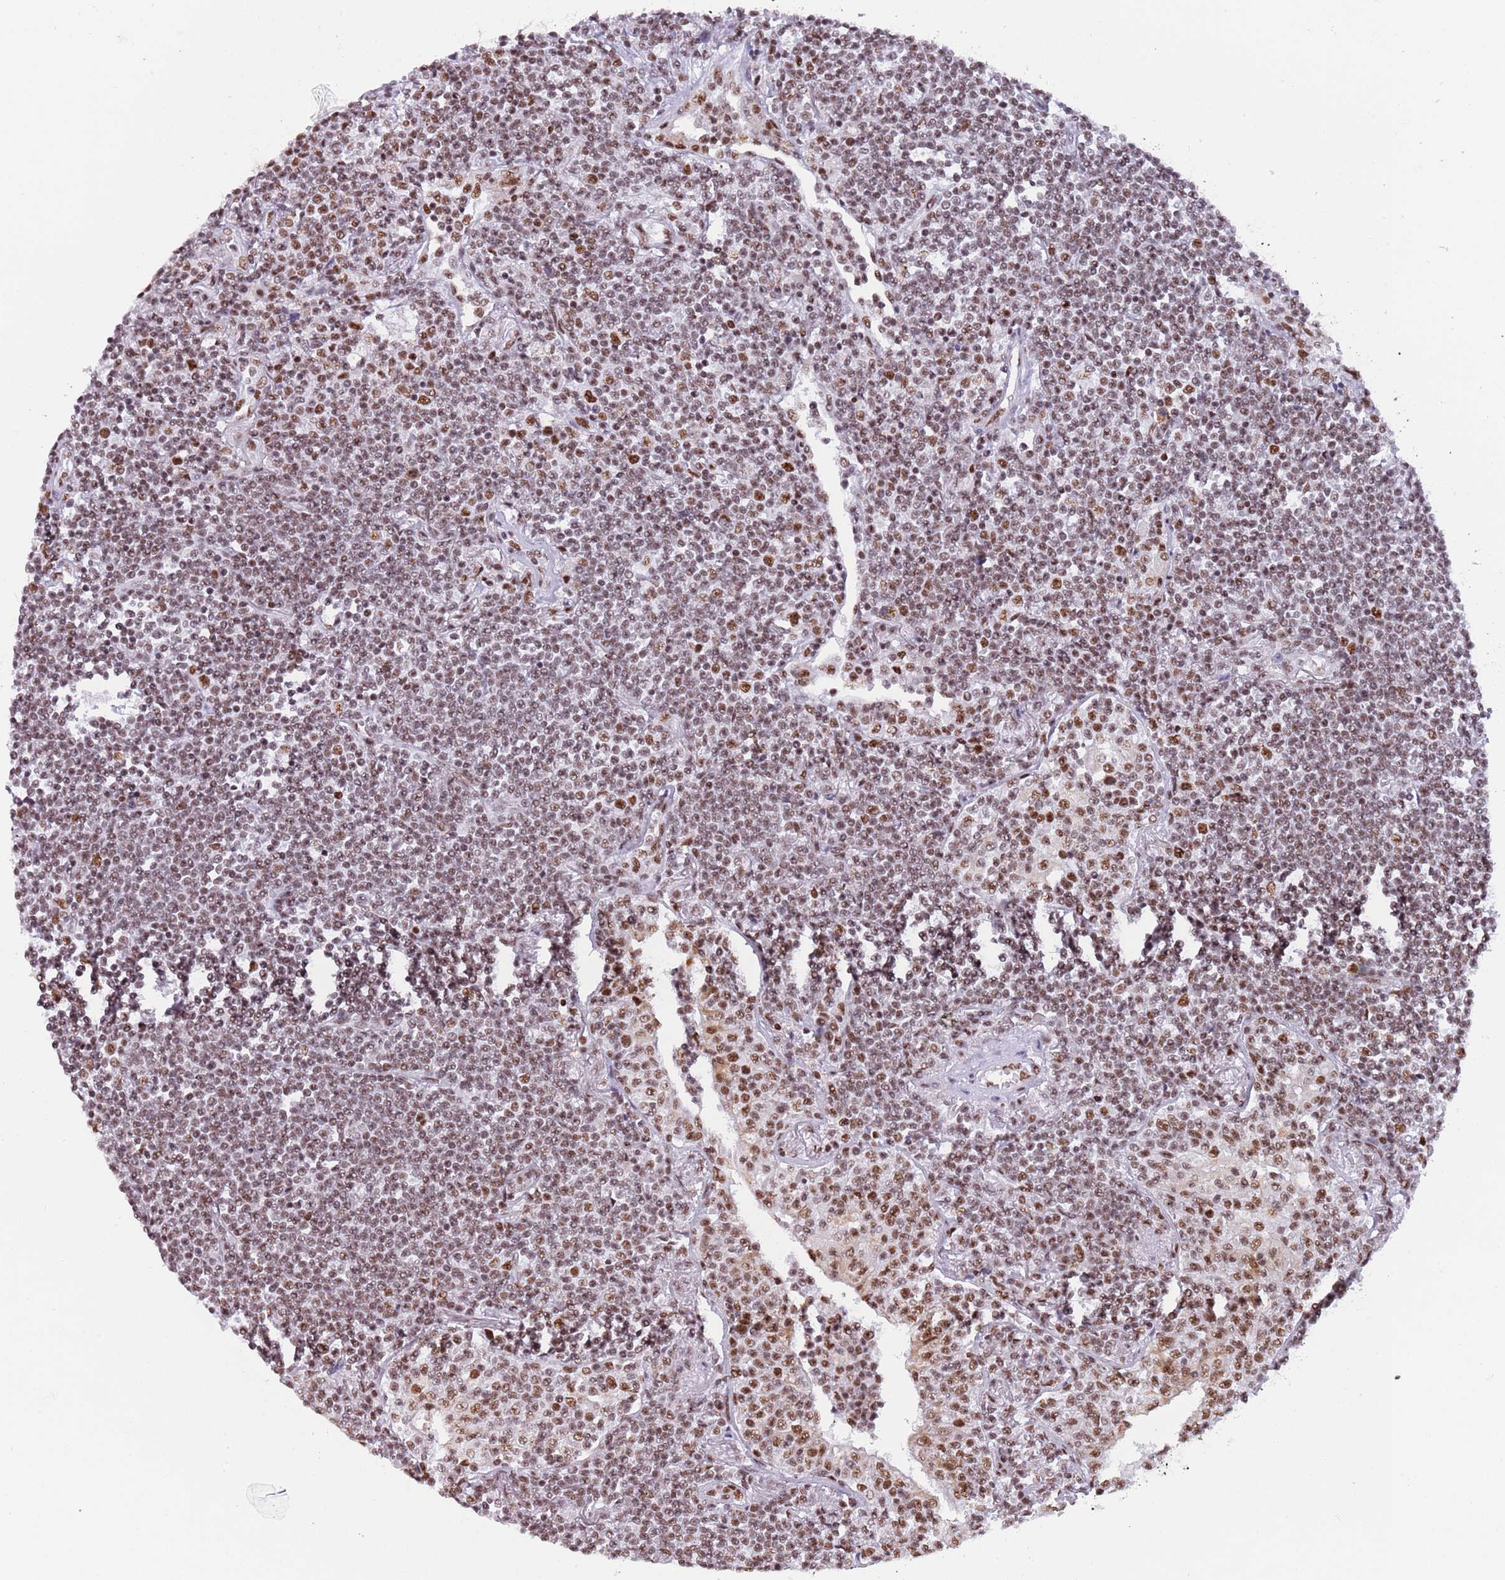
{"staining": {"intensity": "moderate", "quantity": ">75%", "location": "nuclear"}, "tissue": "lymphoma", "cell_type": "Tumor cells", "image_type": "cancer", "snomed": [{"axis": "morphology", "description": "Malignant lymphoma, non-Hodgkin's type, Low grade"}, {"axis": "topography", "description": "Lung"}], "caption": "High-power microscopy captured an immunohistochemistry image of lymphoma, revealing moderate nuclear positivity in about >75% of tumor cells.", "gene": "SF3A2", "patient": {"sex": "female", "age": 71}}